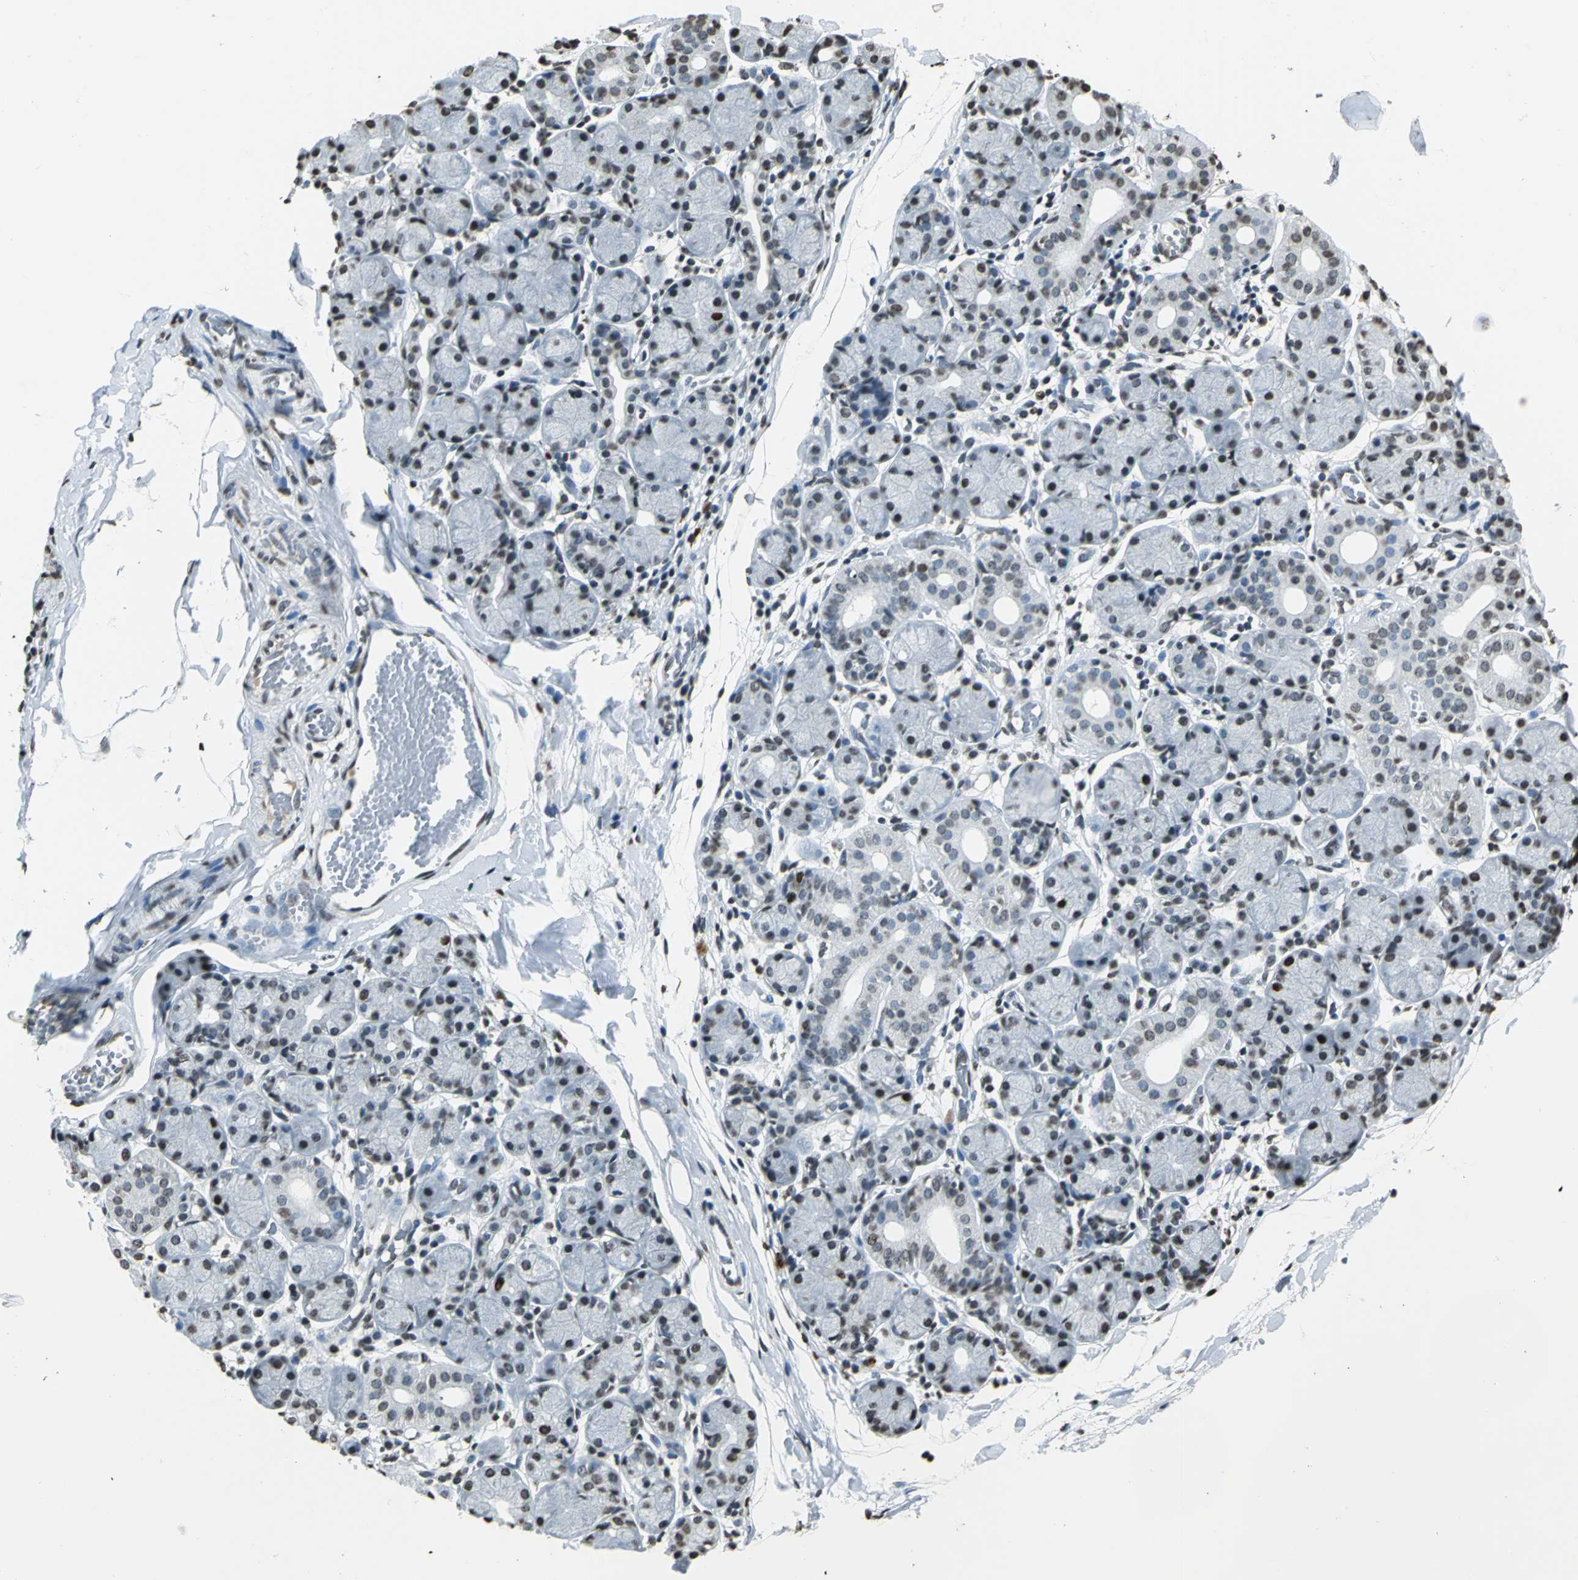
{"staining": {"intensity": "moderate", "quantity": ">75%", "location": "nuclear"}, "tissue": "salivary gland", "cell_type": "Glandular cells", "image_type": "normal", "snomed": [{"axis": "morphology", "description": "Normal tissue, NOS"}, {"axis": "topography", "description": "Salivary gland"}], "caption": "Immunohistochemistry photomicrograph of benign salivary gland stained for a protein (brown), which exhibits medium levels of moderate nuclear expression in approximately >75% of glandular cells.", "gene": "MCM4", "patient": {"sex": "female", "age": 24}}